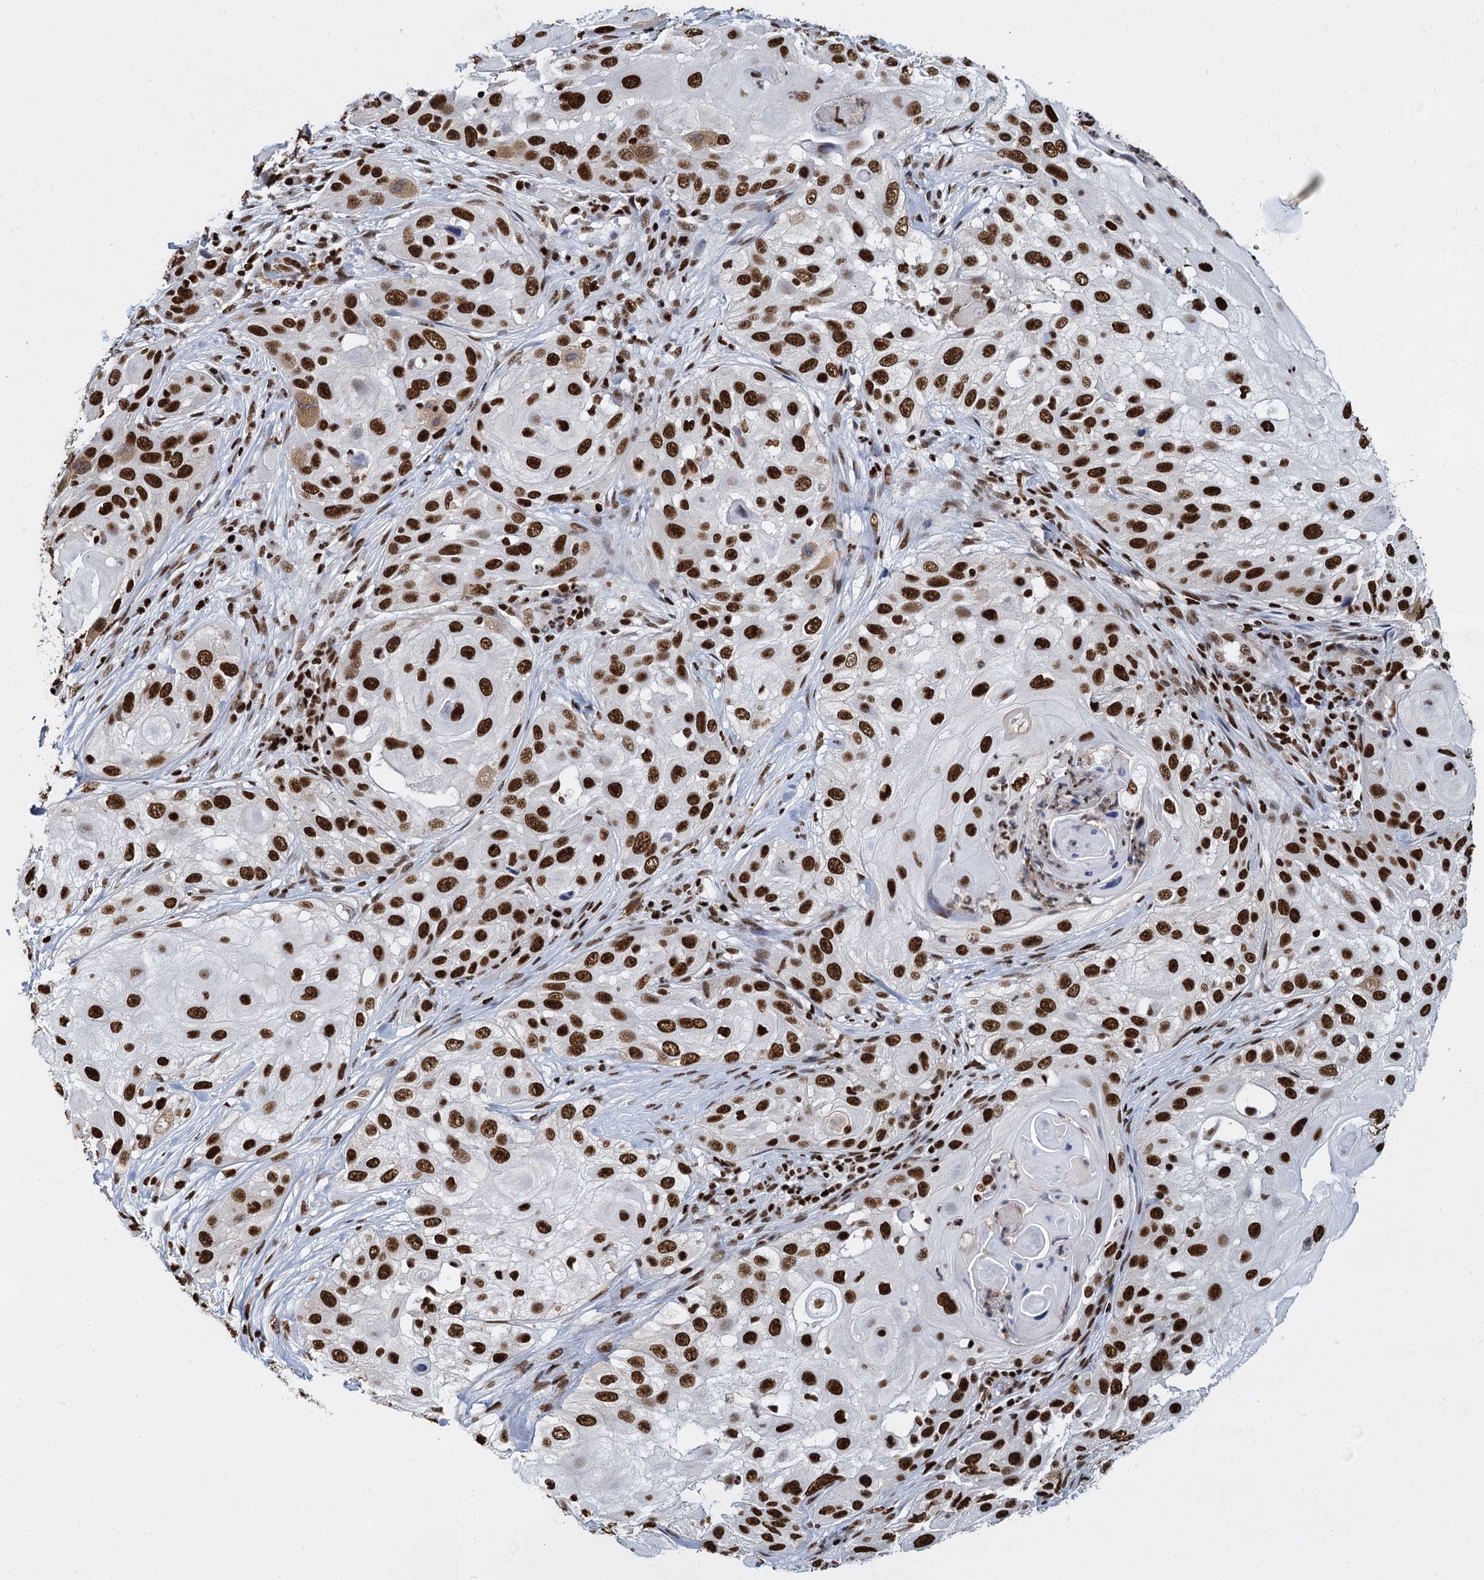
{"staining": {"intensity": "strong", "quantity": ">75%", "location": "nuclear"}, "tissue": "skin cancer", "cell_type": "Tumor cells", "image_type": "cancer", "snomed": [{"axis": "morphology", "description": "Squamous cell carcinoma, NOS"}, {"axis": "topography", "description": "Skin"}], "caption": "A photomicrograph of human squamous cell carcinoma (skin) stained for a protein reveals strong nuclear brown staining in tumor cells. The staining is performed using DAB brown chromogen to label protein expression. The nuclei are counter-stained blue using hematoxylin.", "gene": "DCPS", "patient": {"sex": "female", "age": 44}}